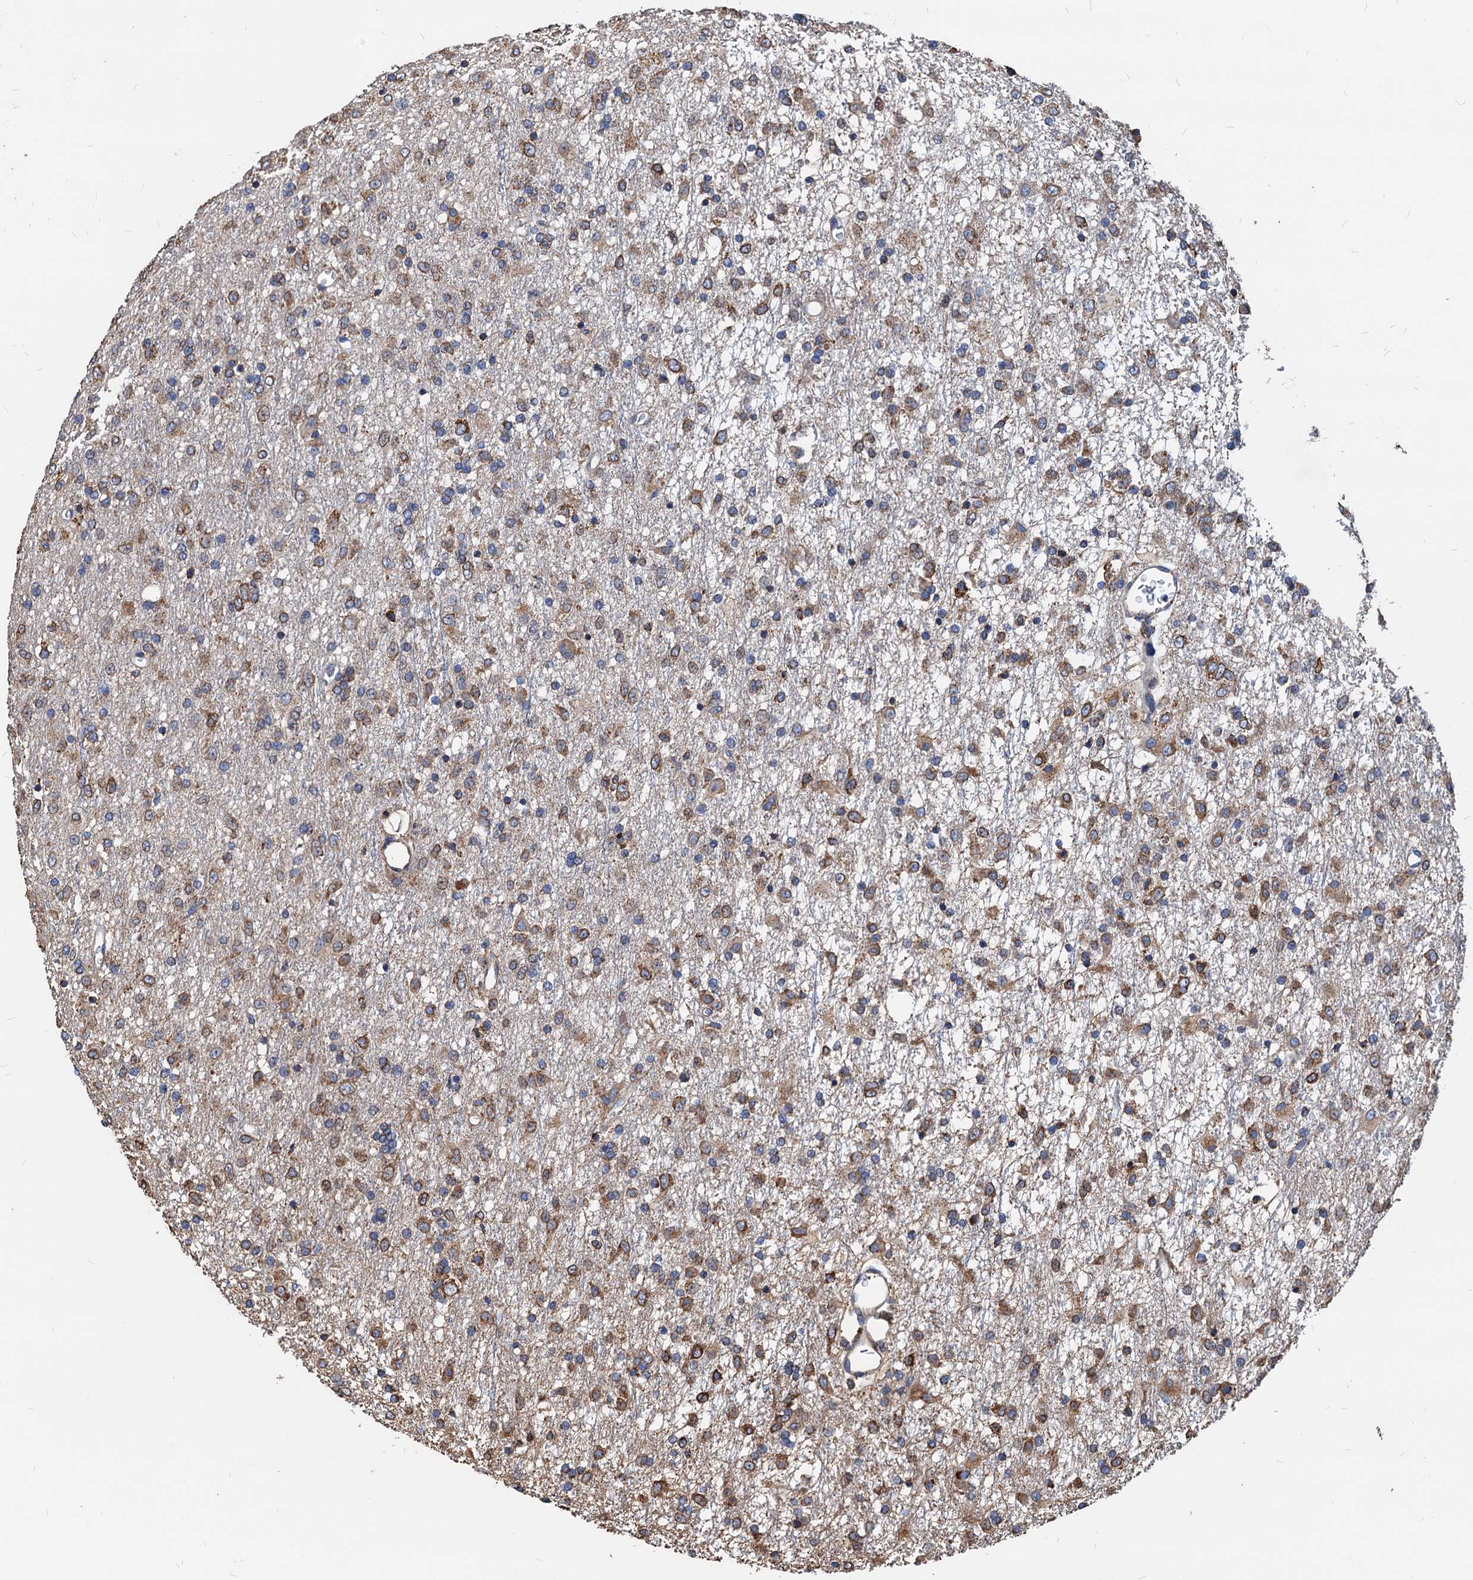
{"staining": {"intensity": "moderate", "quantity": ">75%", "location": "cytoplasmic/membranous"}, "tissue": "glioma", "cell_type": "Tumor cells", "image_type": "cancer", "snomed": [{"axis": "morphology", "description": "Glioma, malignant, Low grade"}, {"axis": "topography", "description": "Brain"}], "caption": "Glioma stained for a protein (brown) reveals moderate cytoplasmic/membranous positive expression in about >75% of tumor cells.", "gene": "HSPA5", "patient": {"sex": "male", "age": 65}}